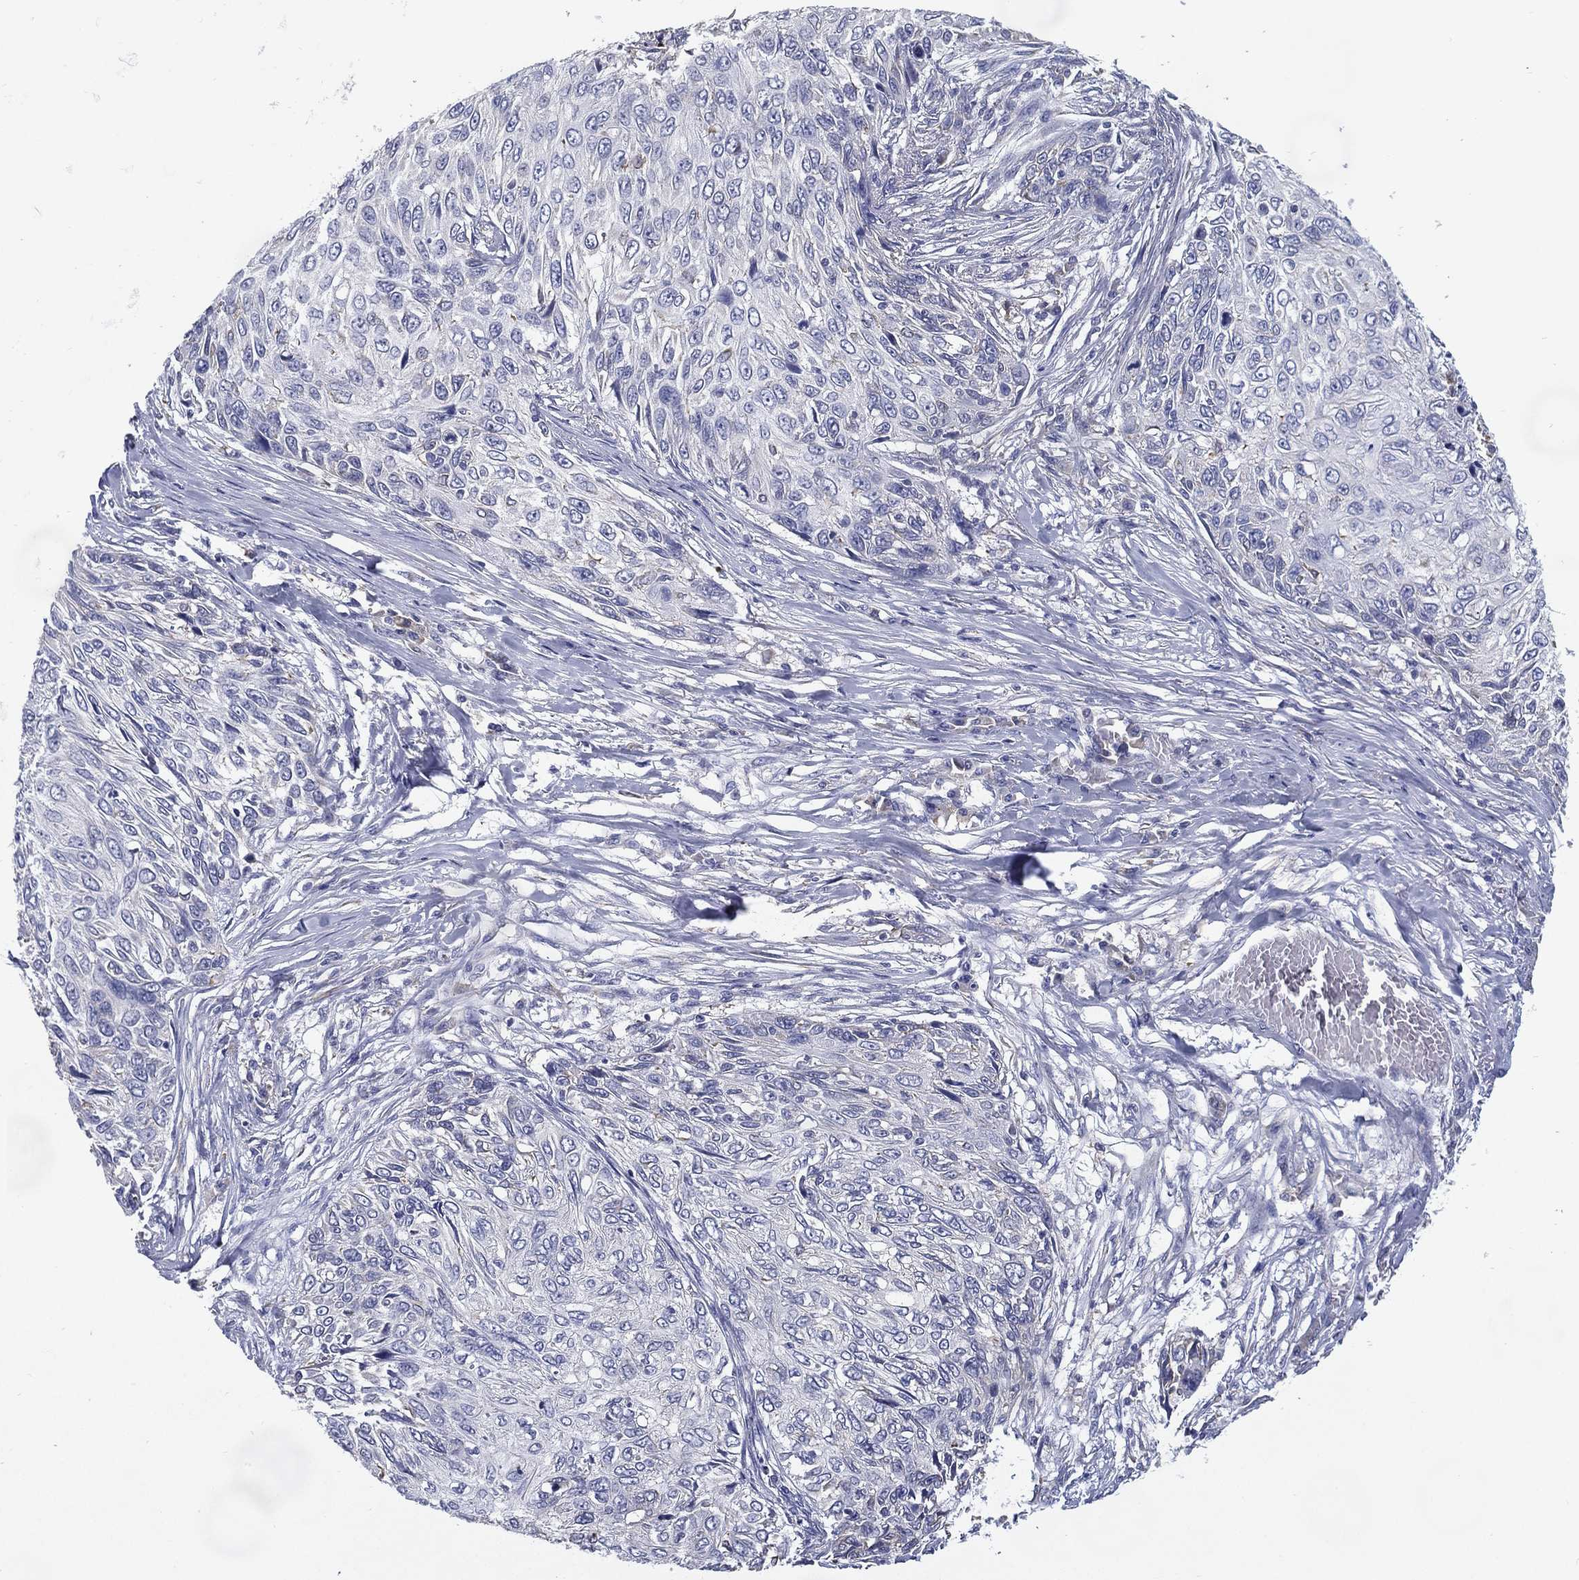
{"staining": {"intensity": "negative", "quantity": "none", "location": "none"}, "tissue": "skin cancer", "cell_type": "Tumor cells", "image_type": "cancer", "snomed": [{"axis": "morphology", "description": "Squamous cell carcinoma, NOS"}, {"axis": "topography", "description": "Skin"}], "caption": "Immunohistochemical staining of human skin cancer (squamous cell carcinoma) exhibits no significant positivity in tumor cells.", "gene": "C19orf18", "patient": {"sex": "male", "age": 92}}